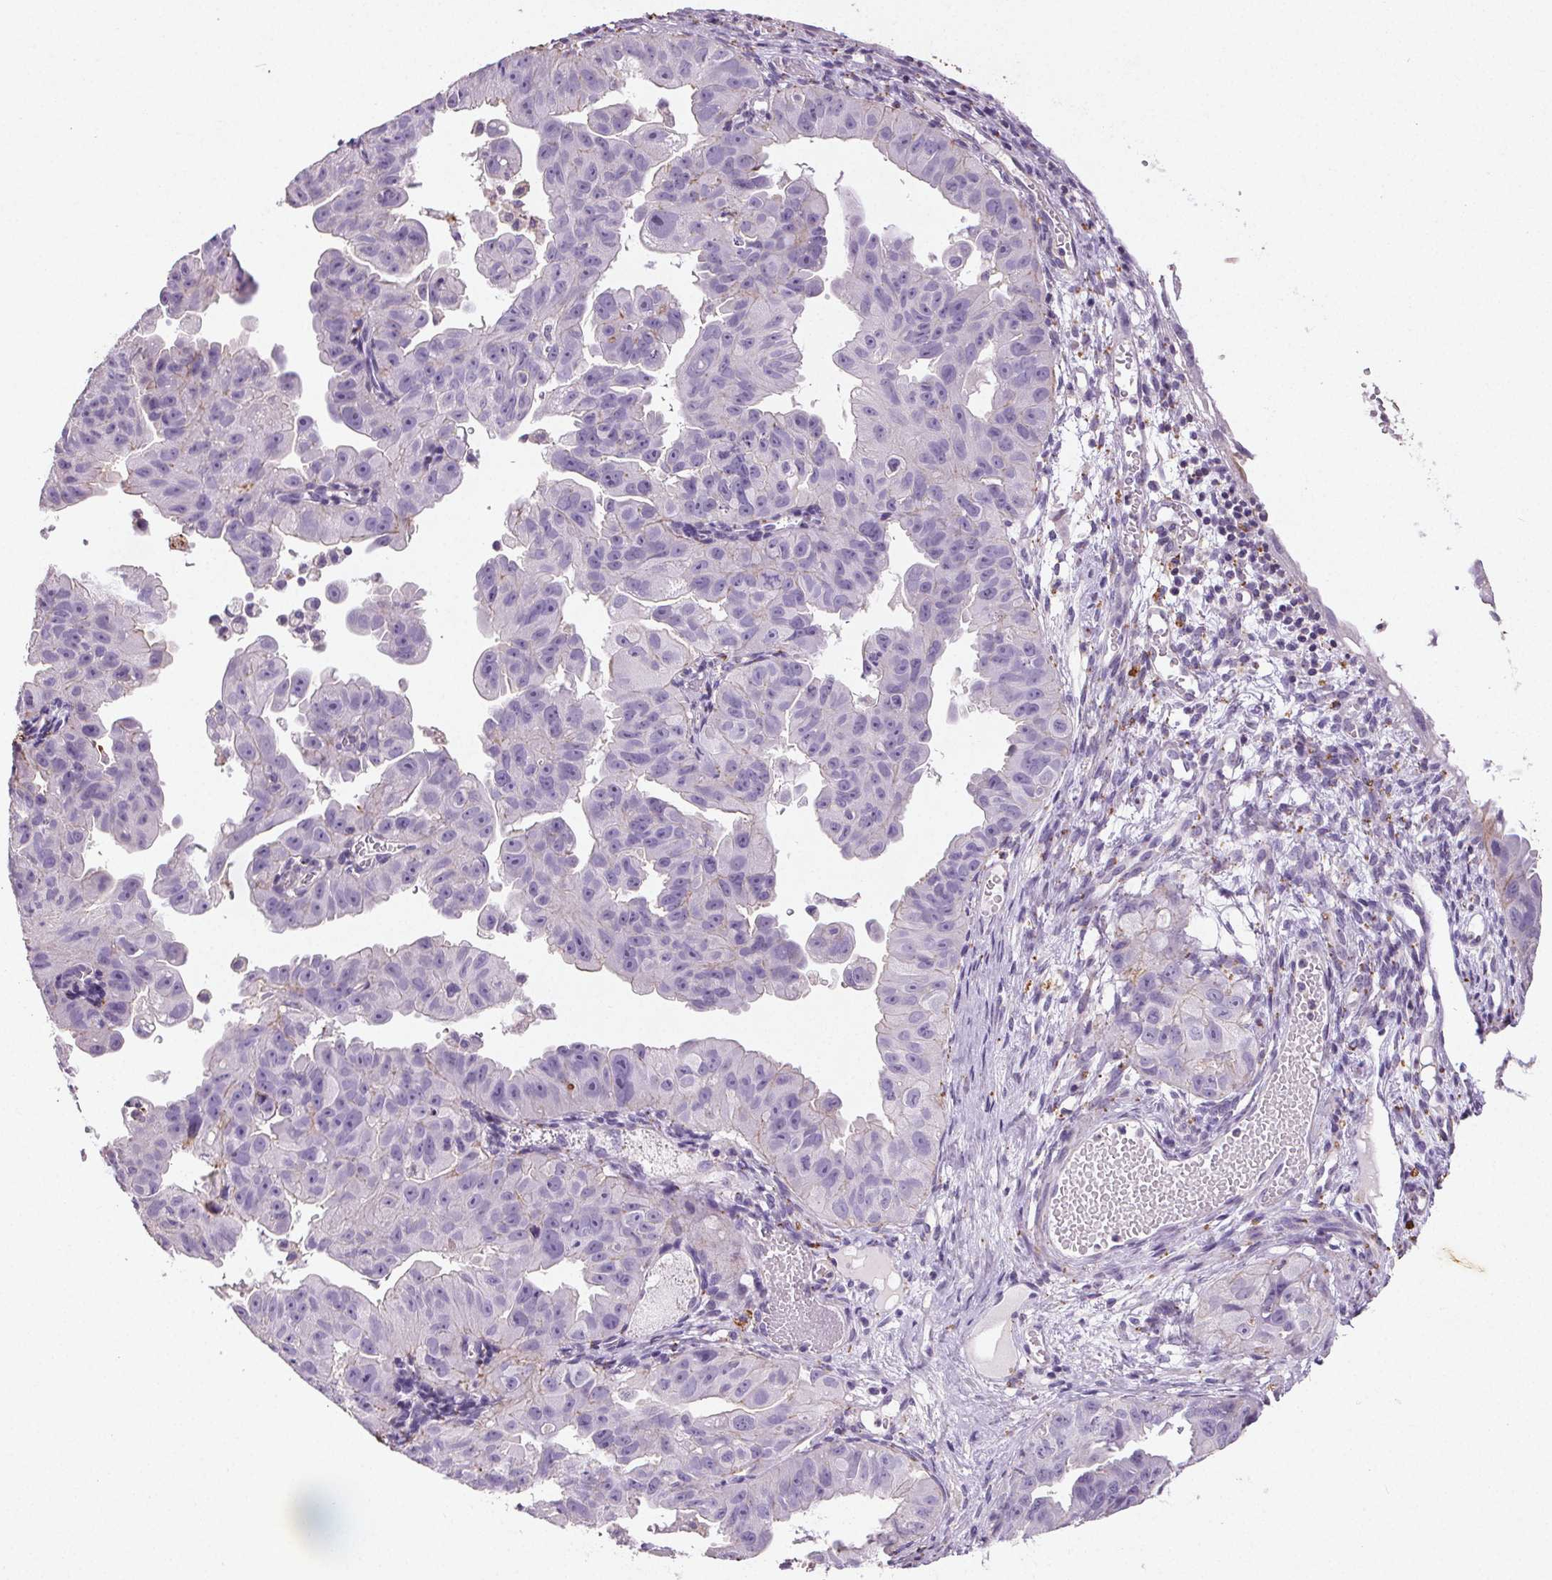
{"staining": {"intensity": "negative", "quantity": "none", "location": "none"}, "tissue": "ovarian cancer", "cell_type": "Tumor cells", "image_type": "cancer", "snomed": [{"axis": "morphology", "description": "Carcinoma, endometroid"}, {"axis": "topography", "description": "Ovary"}], "caption": "The micrograph shows no staining of tumor cells in ovarian cancer.", "gene": "C19orf84", "patient": {"sex": "female", "age": 85}}